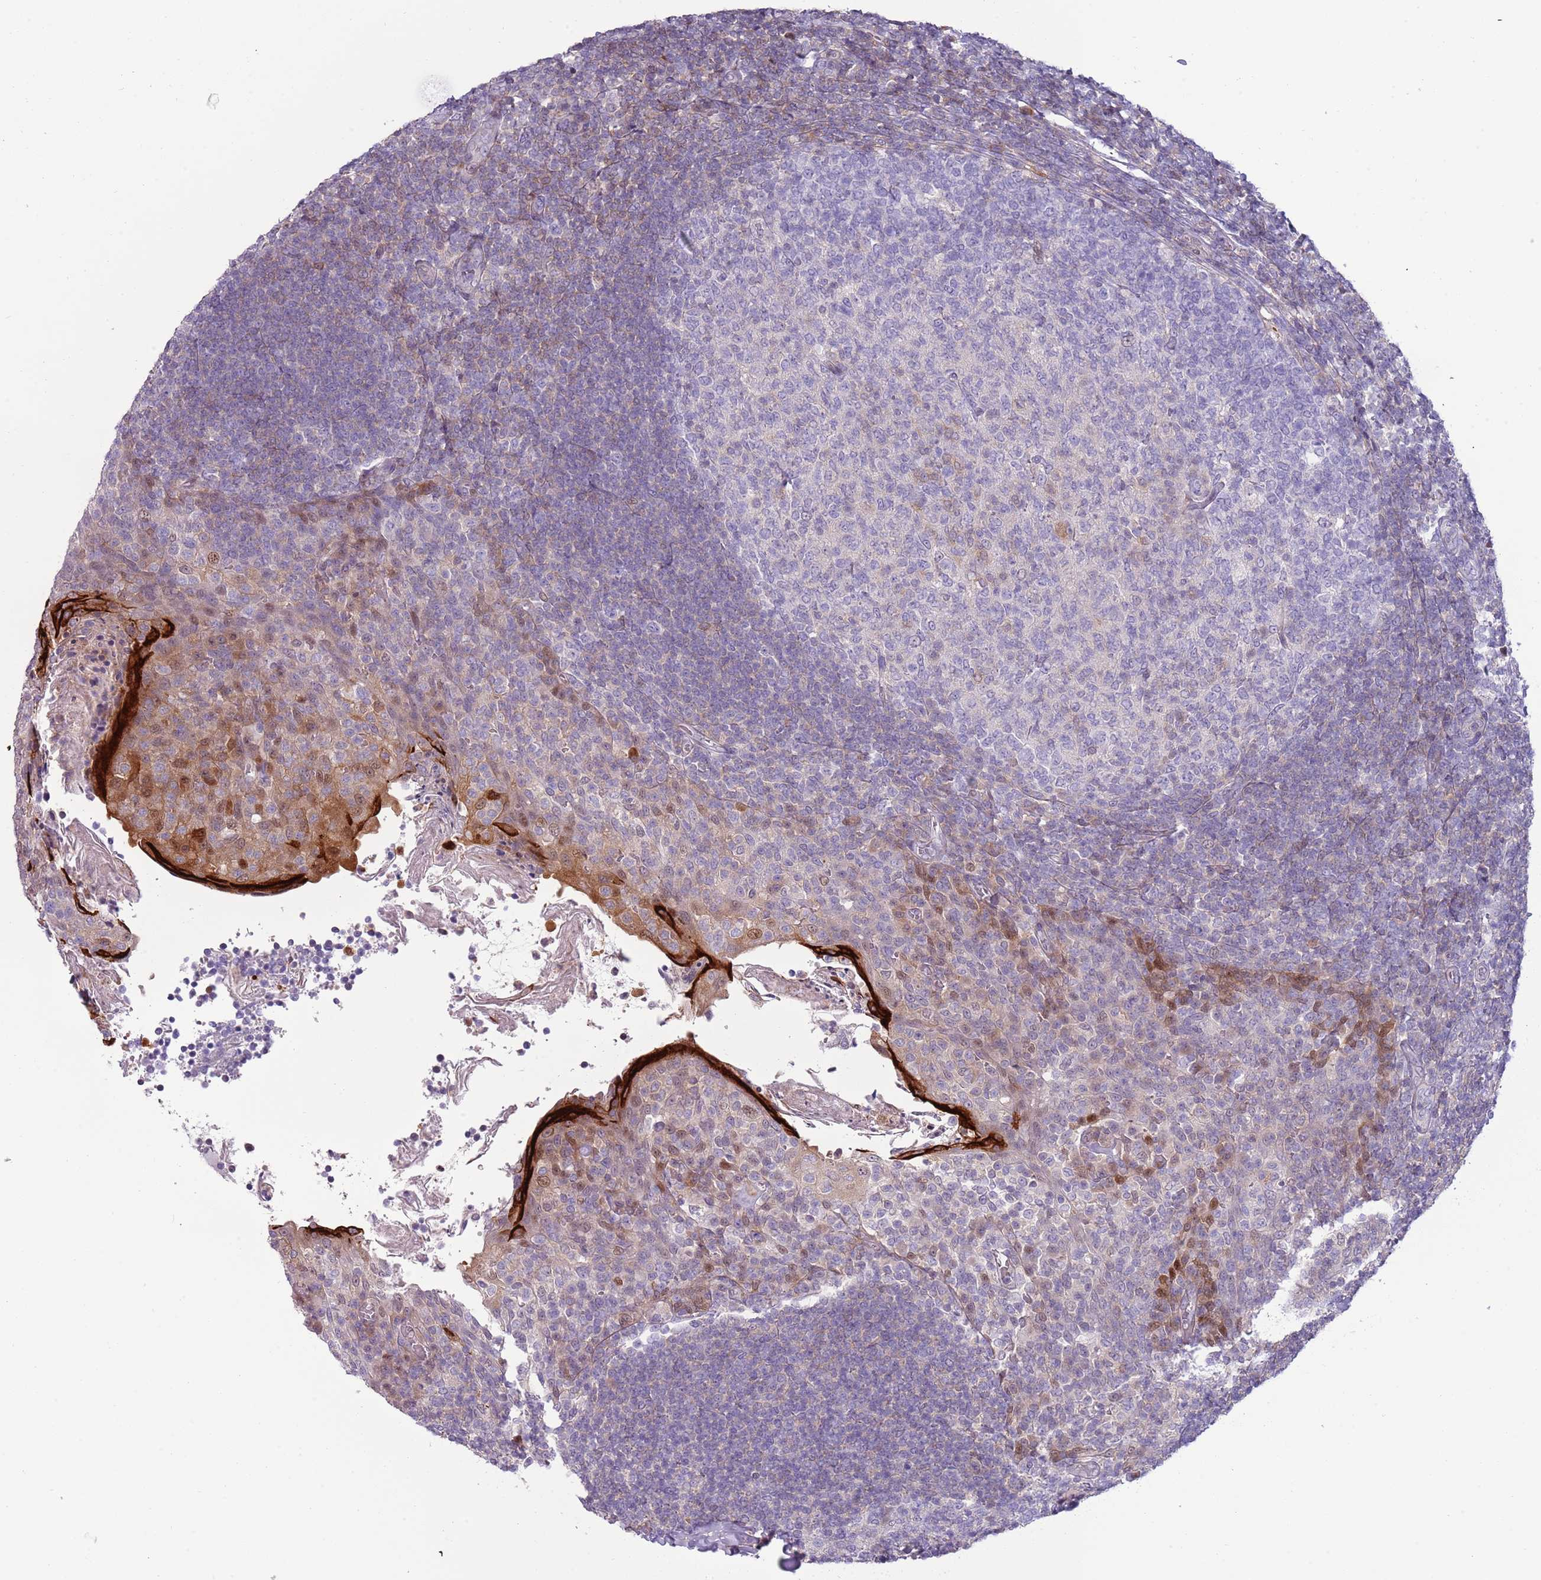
{"staining": {"intensity": "weak", "quantity": "<25%", "location": "cytoplasmic/membranous,nuclear"}, "tissue": "tonsil", "cell_type": "Germinal center cells", "image_type": "normal", "snomed": [{"axis": "morphology", "description": "Normal tissue, NOS"}, {"axis": "topography", "description": "Tonsil"}], "caption": "This is an immunohistochemistry (IHC) photomicrograph of normal human tonsil. There is no expression in germinal center cells.", "gene": "NBPF4", "patient": {"sex": "female", "age": 10}}